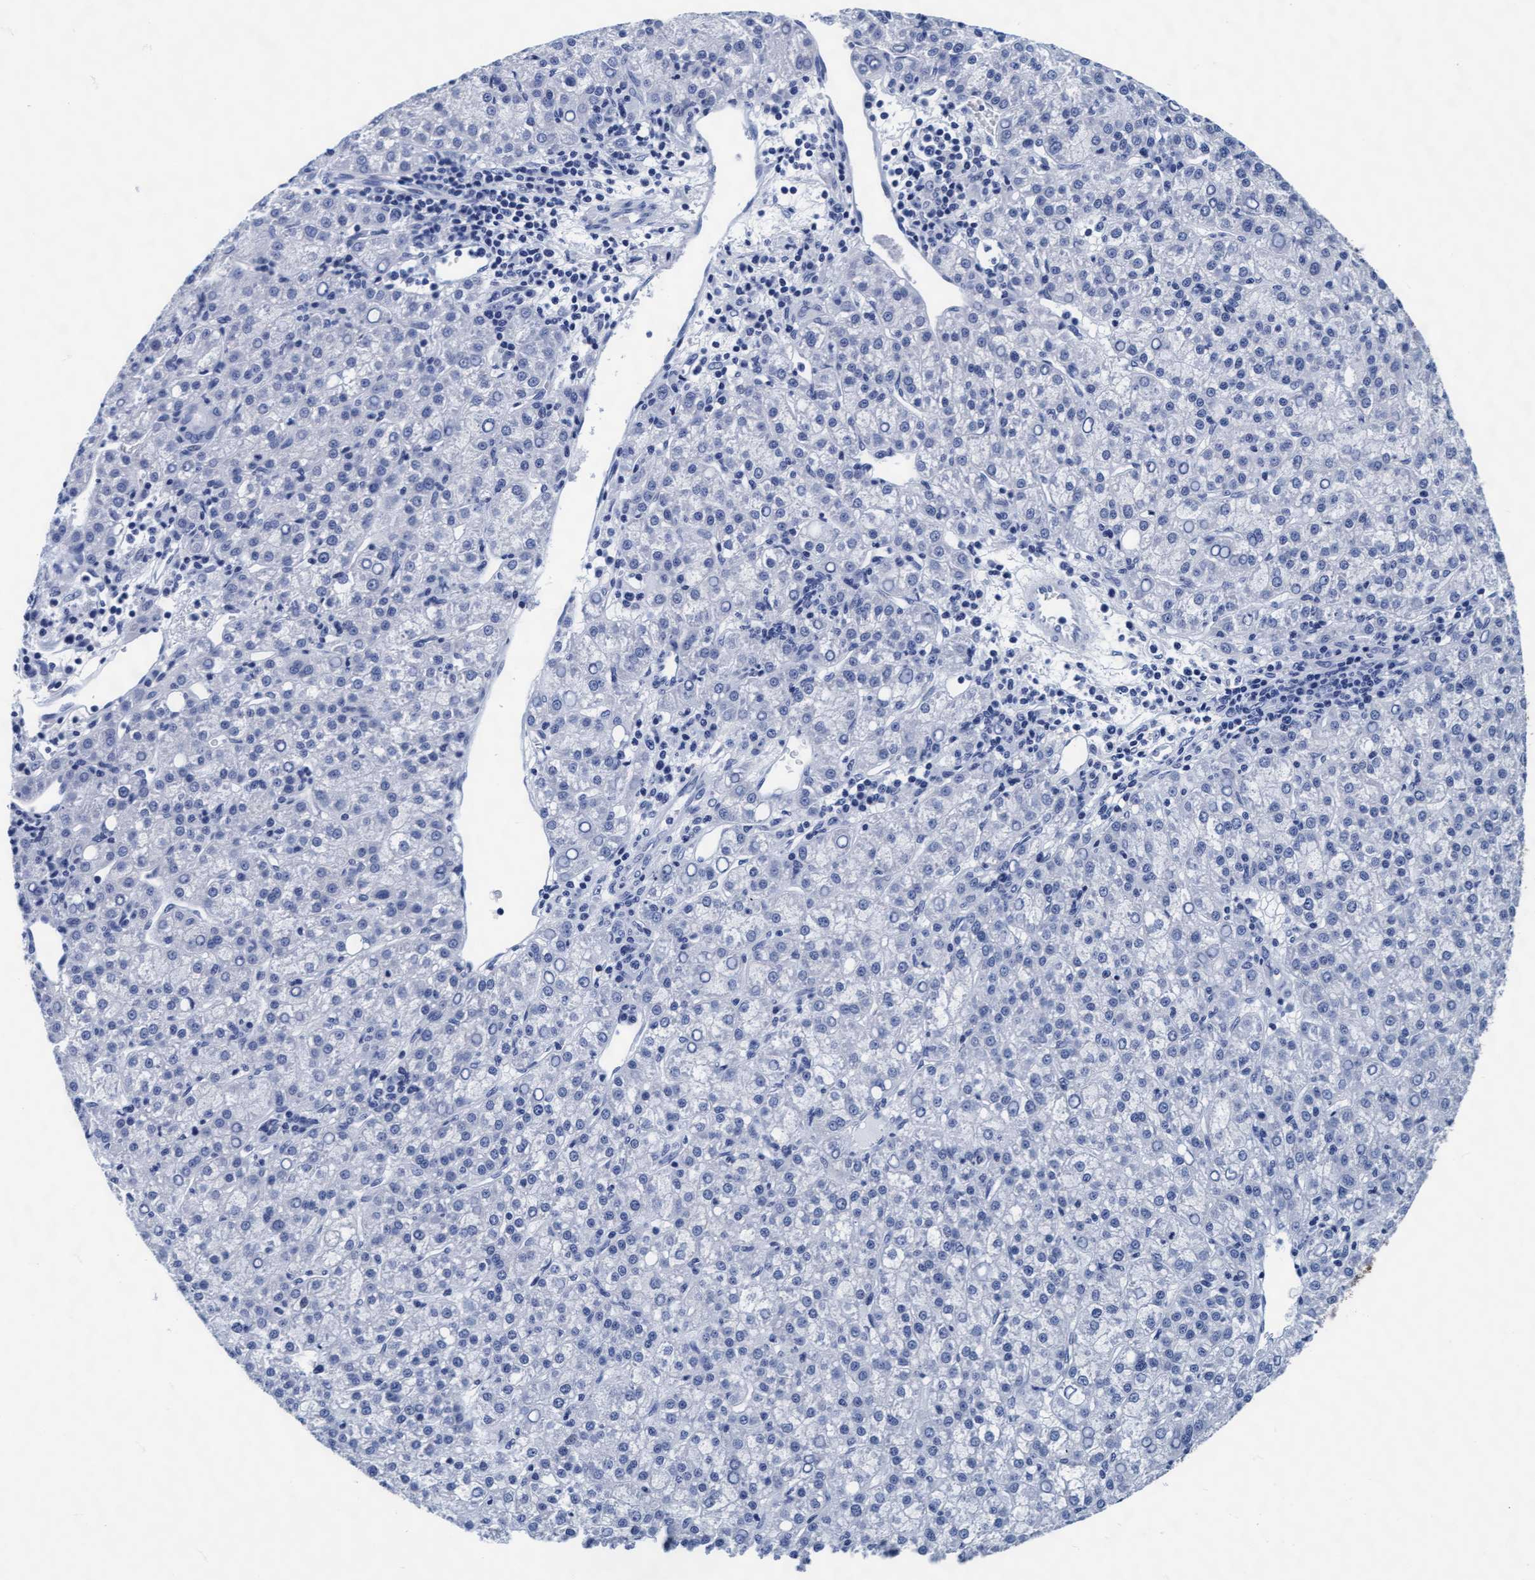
{"staining": {"intensity": "negative", "quantity": "none", "location": "none"}, "tissue": "liver cancer", "cell_type": "Tumor cells", "image_type": "cancer", "snomed": [{"axis": "morphology", "description": "Carcinoma, Hepatocellular, NOS"}, {"axis": "topography", "description": "Liver"}], "caption": "Immunohistochemistry (IHC) of hepatocellular carcinoma (liver) demonstrates no staining in tumor cells.", "gene": "ARSG", "patient": {"sex": "female", "age": 58}}